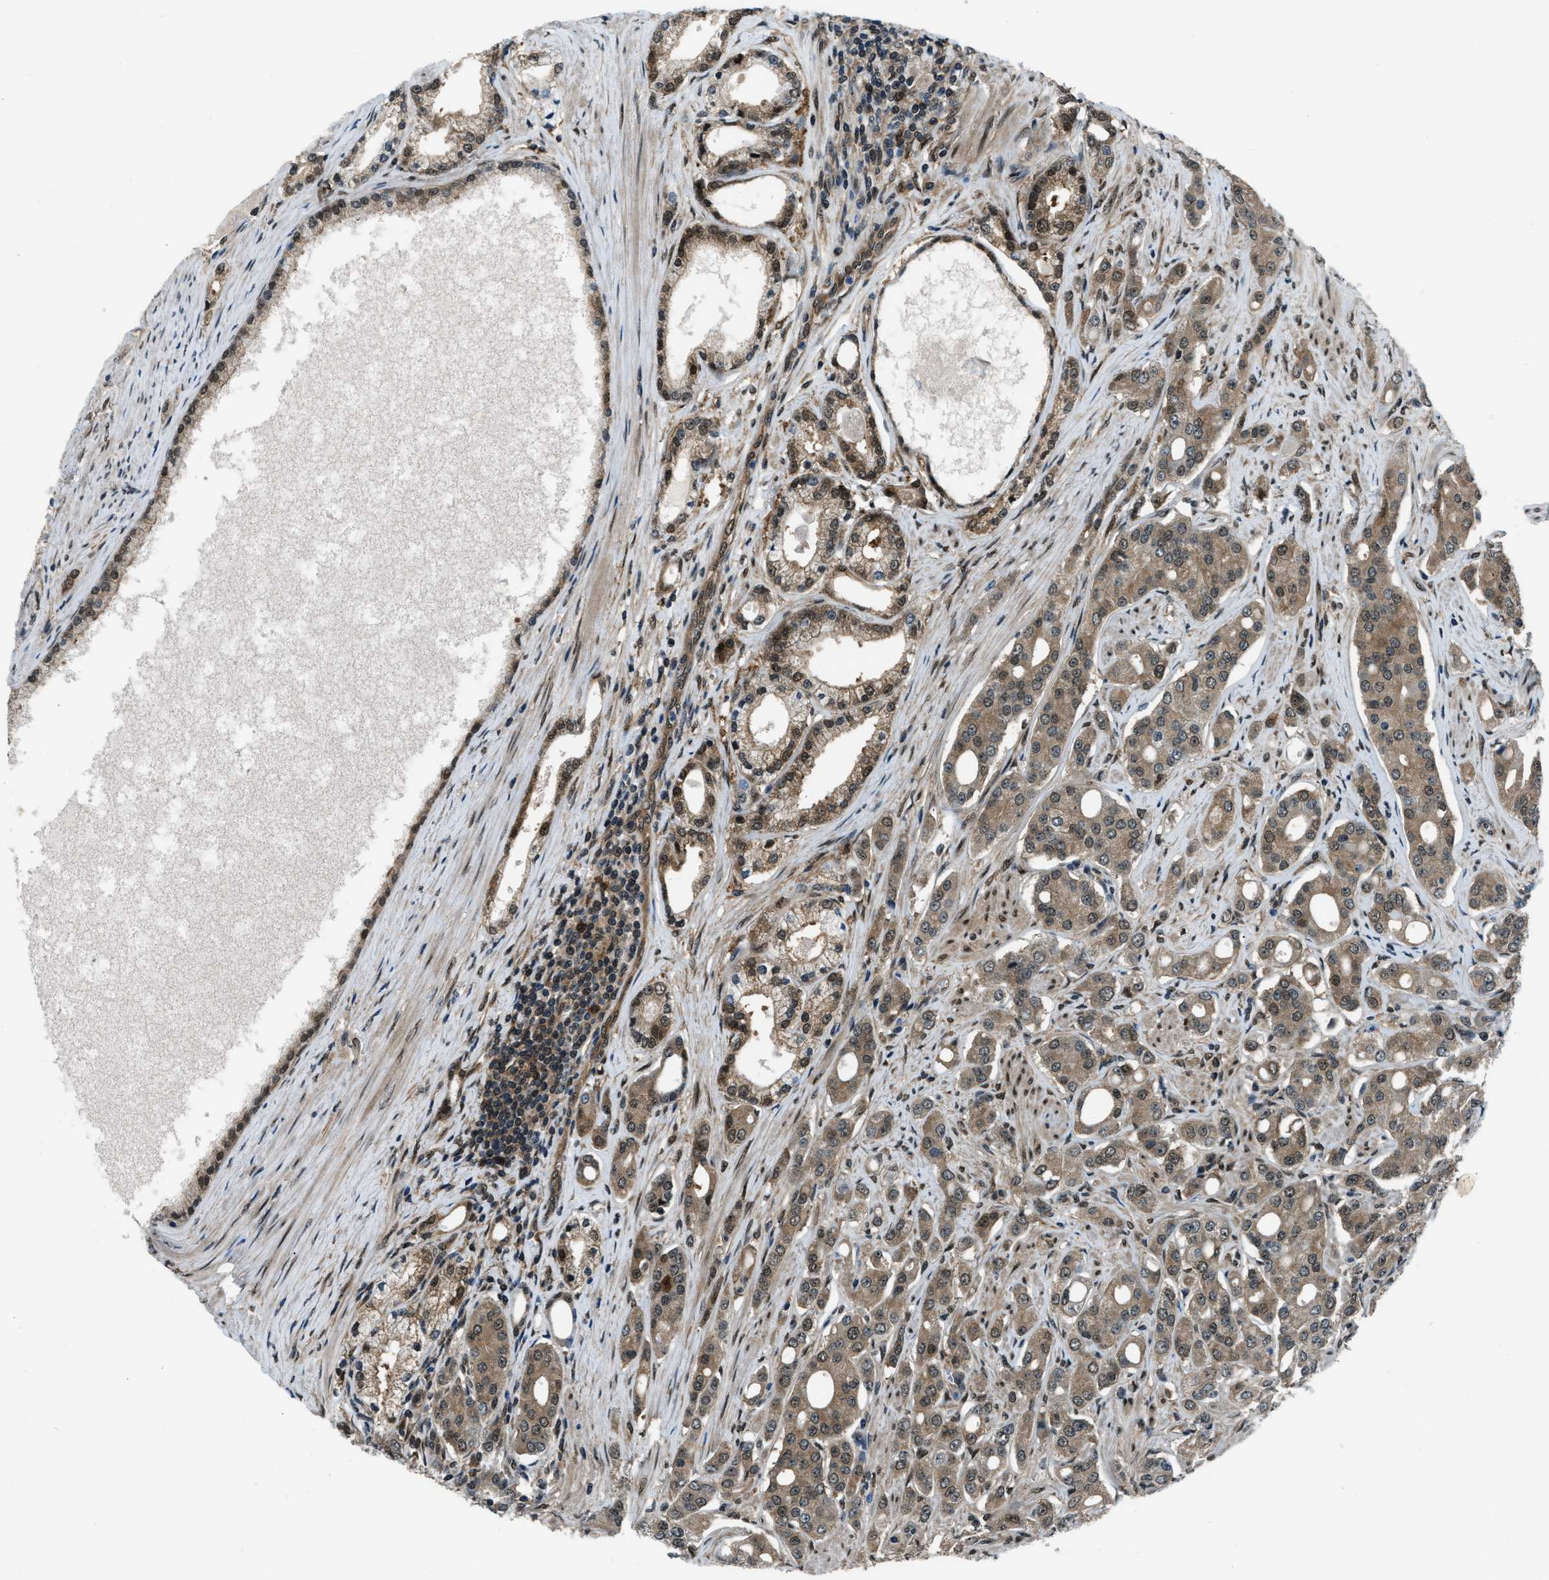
{"staining": {"intensity": "moderate", "quantity": ">75%", "location": "cytoplasmic/membranous,nuclear"}, "tissue": "prostate cancer", "cell_type": "Tumor cells", "image_type": "cancer", "snomed": [{"axis": "morphology", "description": "Adenocarcinoma, High grade"}, {"axis": "topography", "description": "Prostate"}], "caption": "Brown immunohistochemical staining in human prostate cancer shows moderate cytoplasmic/membranous and nuclear expression in approximately >75% of tumor cells. (Brightfield microscopy of DAB IHC at high magnification).", "gene": "NUDCD3", "patient": {"sex": "male", "age": 71}}